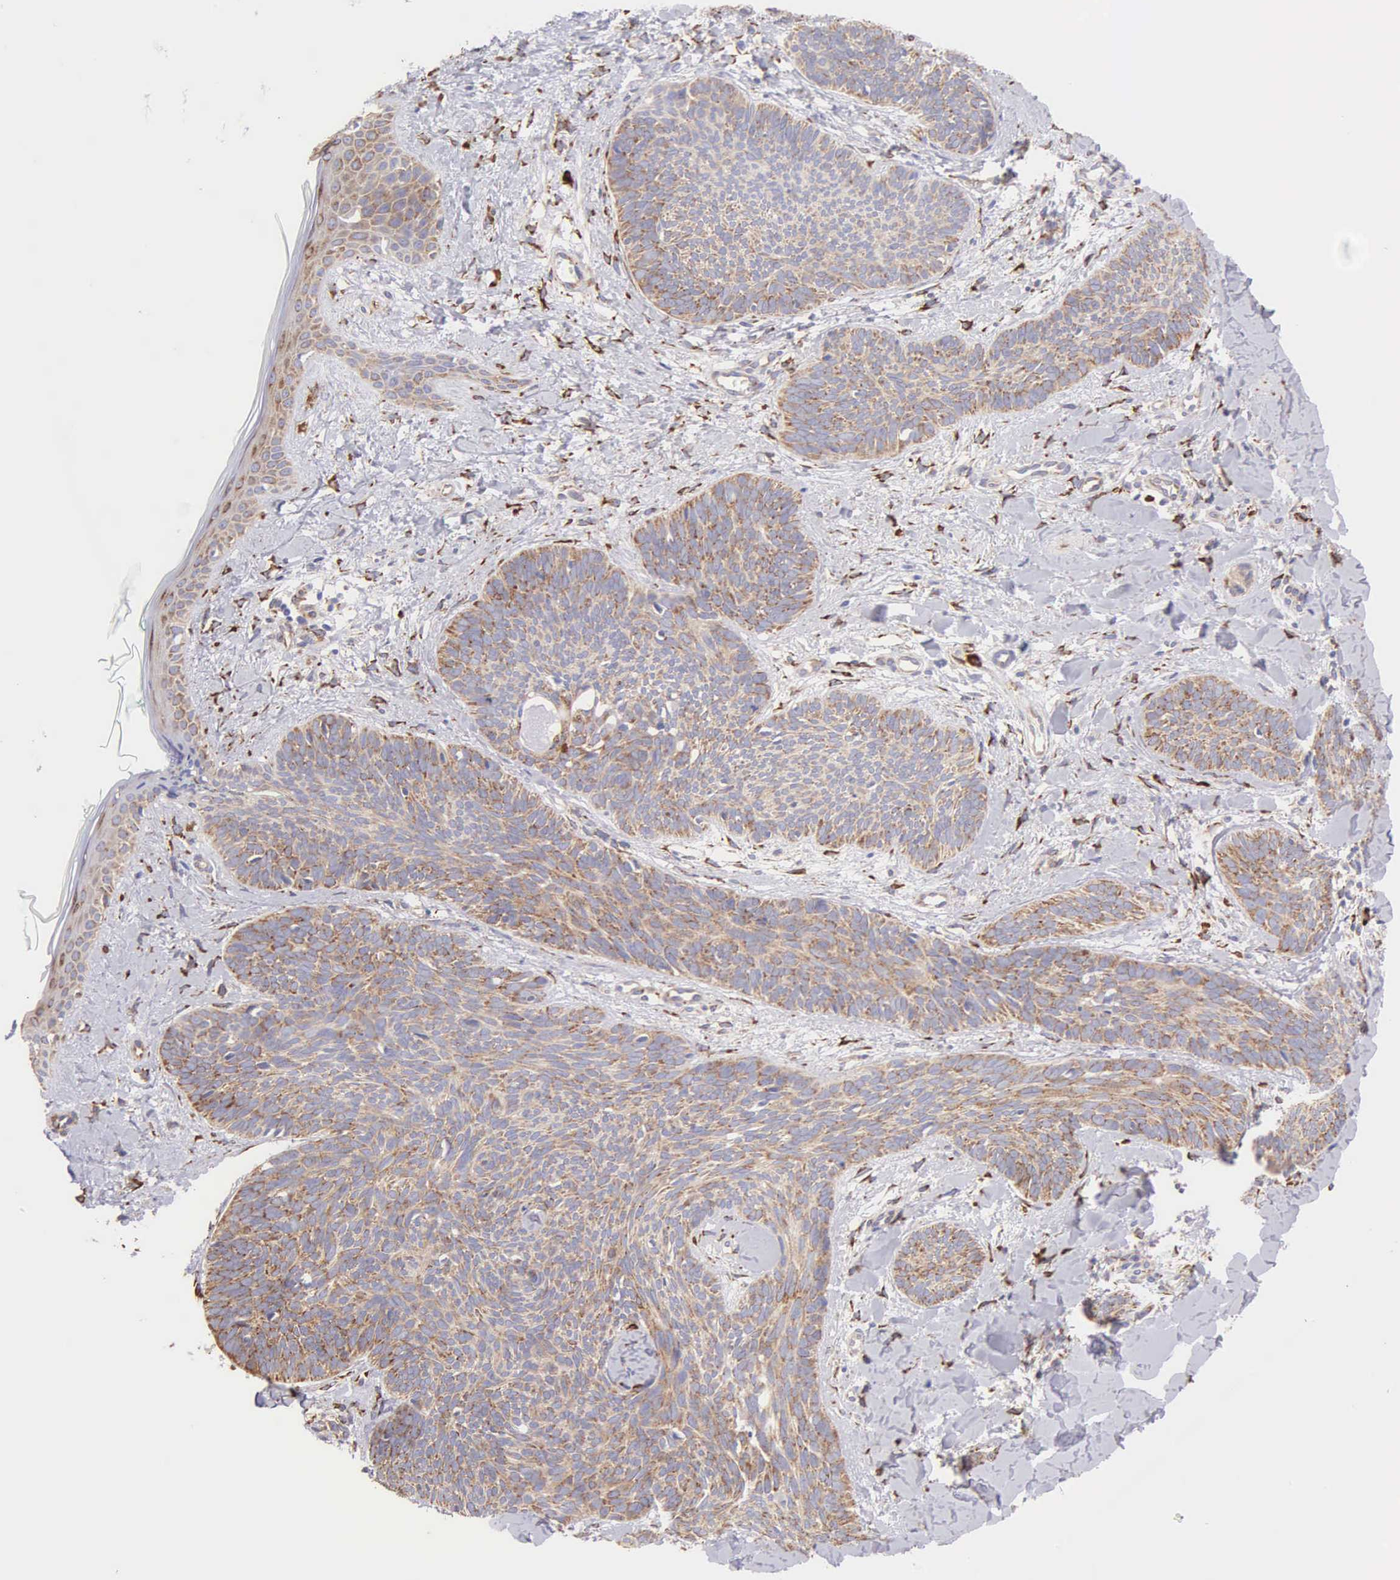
{"staining": {"intensity": "moderate", "quantity": ">75%", "location": "cytoplasmic/membranous"}, "tissue": "skin cancer", "cell_type": "Tumor cells", "image_type": "cancer", "snomed": [{"axis": "morphology", "description": "Basal cell carcinoma"}, {"axis": "topography", "description": "Skin"}], "caption": "IHC (DAB (3,3'-diaminobenzidine)) staining of human skin cancer shows moderate cytoplasmic/membranous protein positivity in about >75% of tumor cells.", "gene": "CKAP4", "patient": {"sex": "female", "age": 81}}